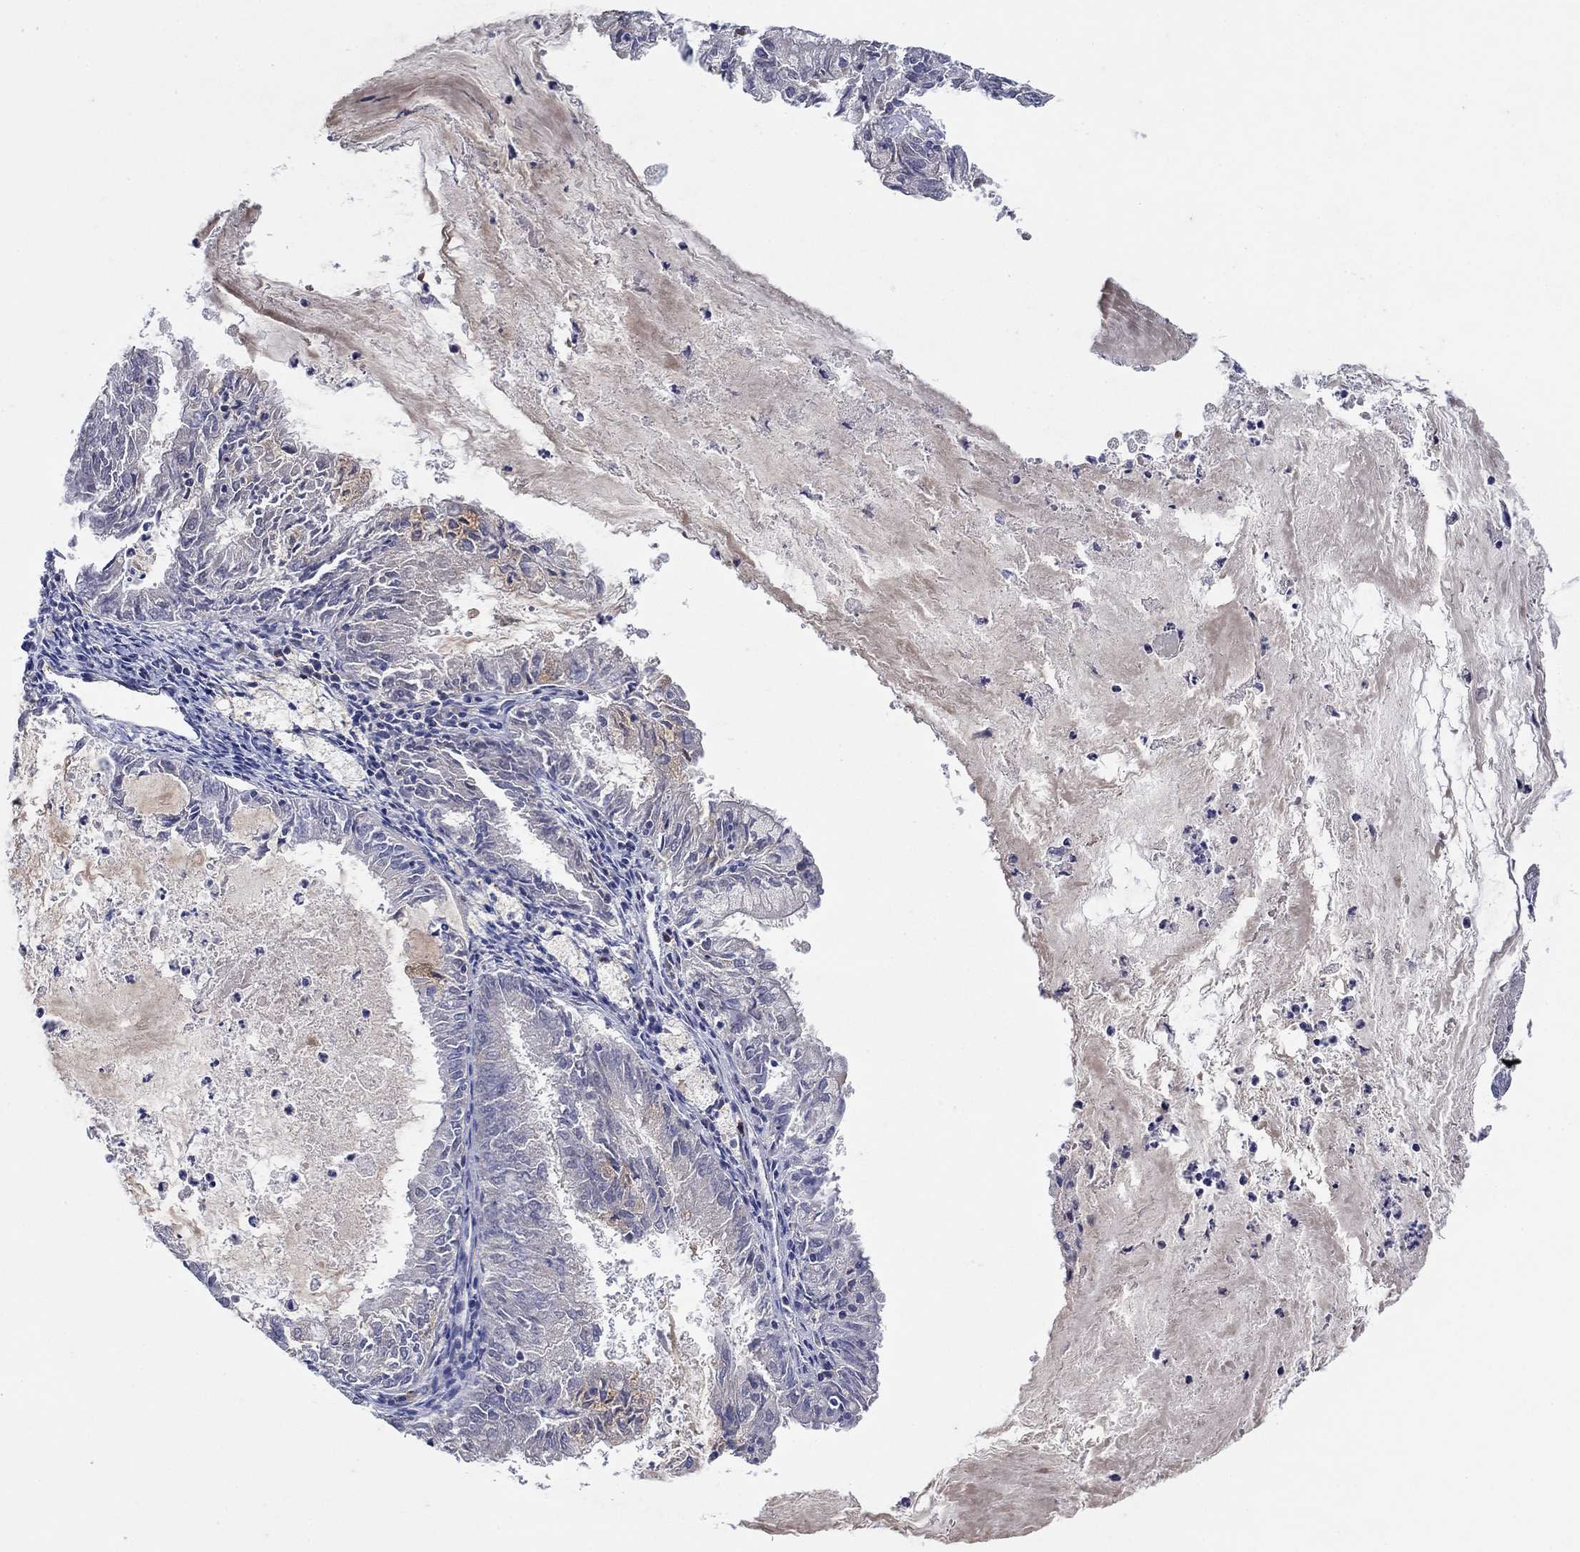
{"staining": {"intensity": "moderate", "quantity": "<25%", "location": "cytoplasmic/membranous"}, "tissue": "endometrial cancer", "cell_type": "Tumor cells", "image_type": "cancer", "snomed": [{"axis": "morphology", "description": "Adenocarcinoma, NOS"}, {"axis": "topography", "description": "Endometrium"}], "caption": "Endometrial adenocarcinoma stained with DAB (3,3'-diaminobenzidine) immunohistochemistry demonstrates low levels of moderate cytoplasmic/membranous expression in approximately <25% of tumor cells.", "gene": "PLCL2", "patient": {"sex": "female", "age": 57}}